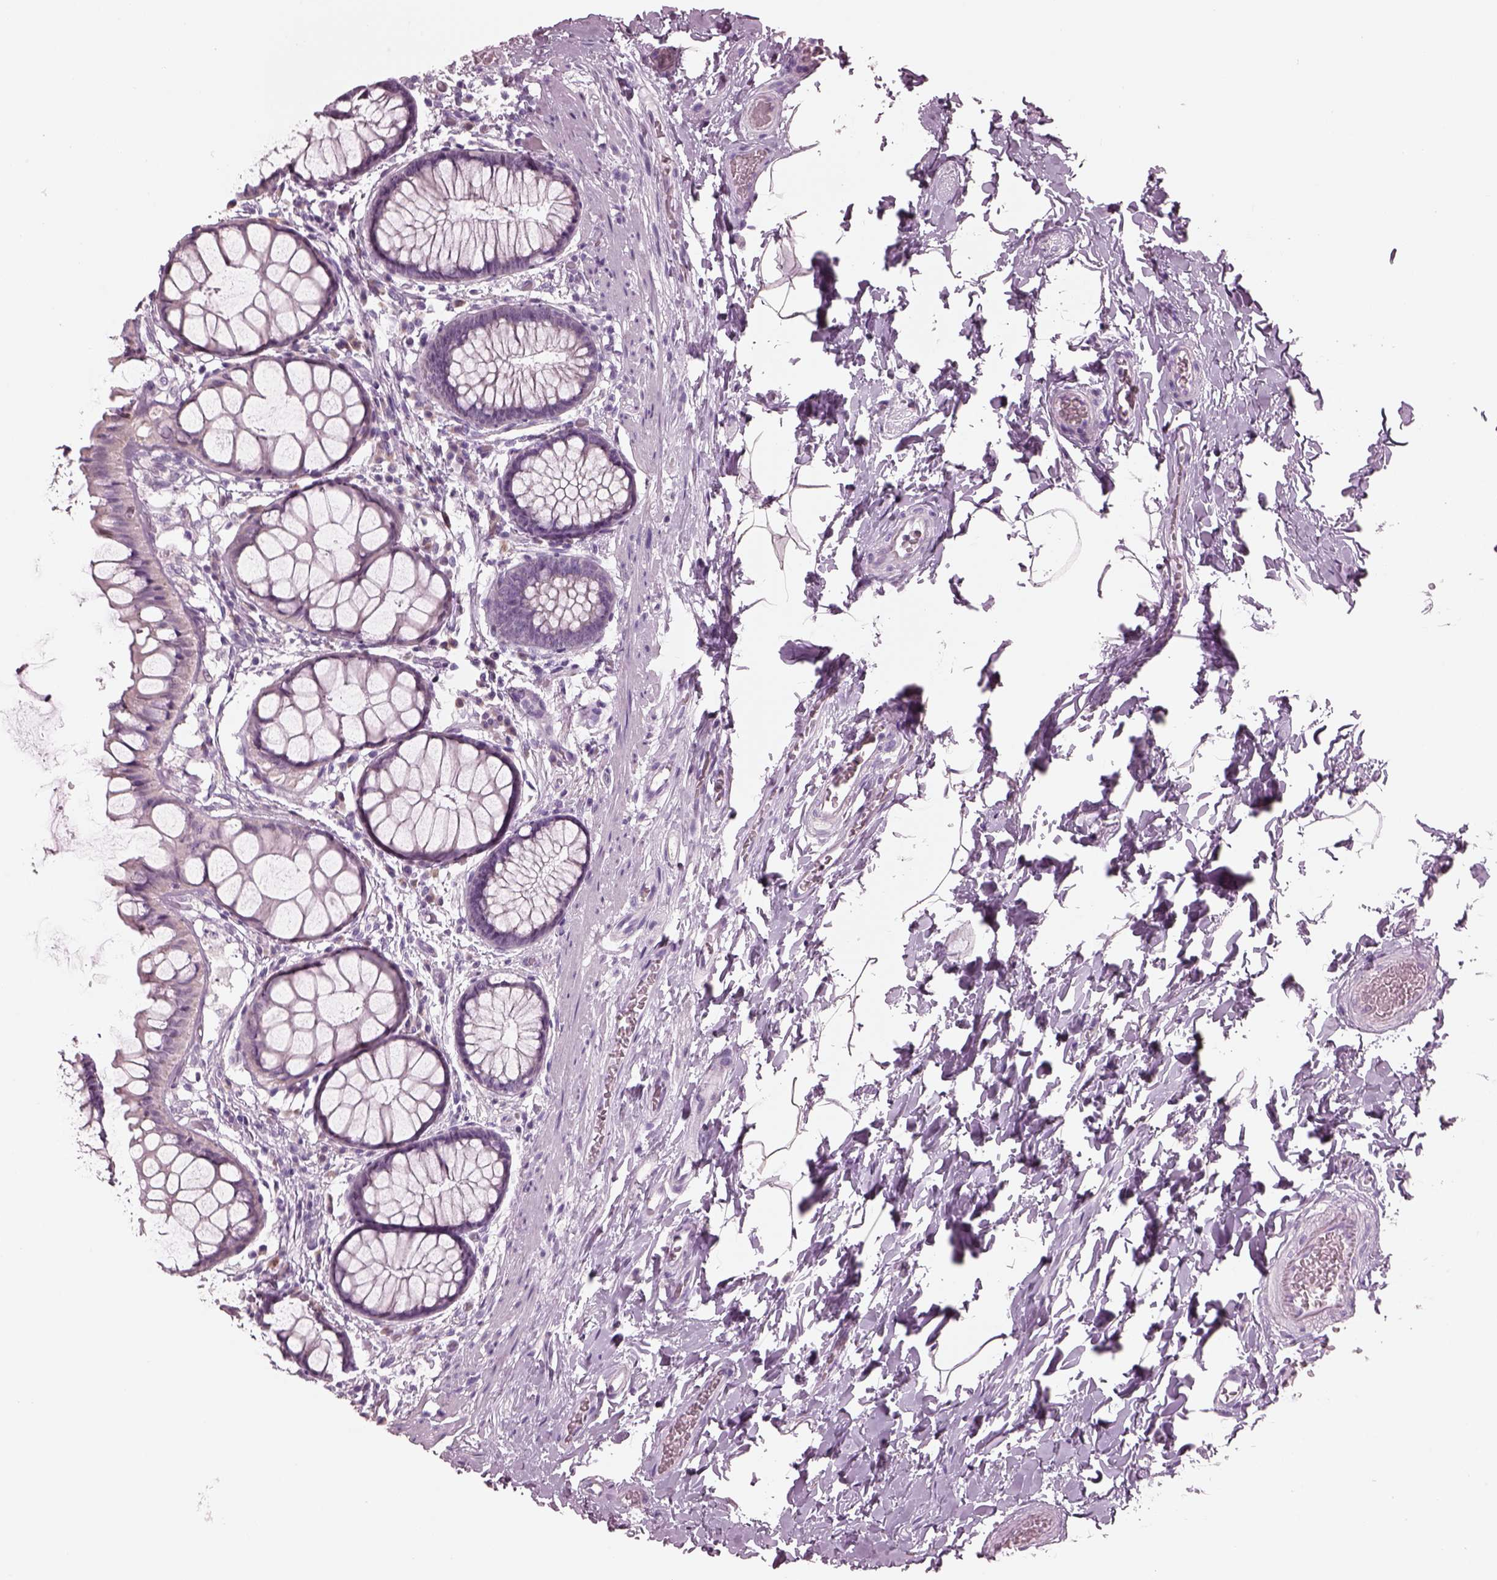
{"staining": {"intensity": "negative", "quantity": "none", "location": "none"}, "tissue": "rectum", "cell_type": "Glandular cells", "image_type": "normal", "snomed": [{"axis": "morphology", "description": "Normal tissue, NOS"}, {"axis": "topography", "description": "Rectum"}], "caption": "A photomicrograph of human rectum is negative for staining in glandular cells.", "gene": "CYLC1", "patient": {"sex": "female", "age": 62}}